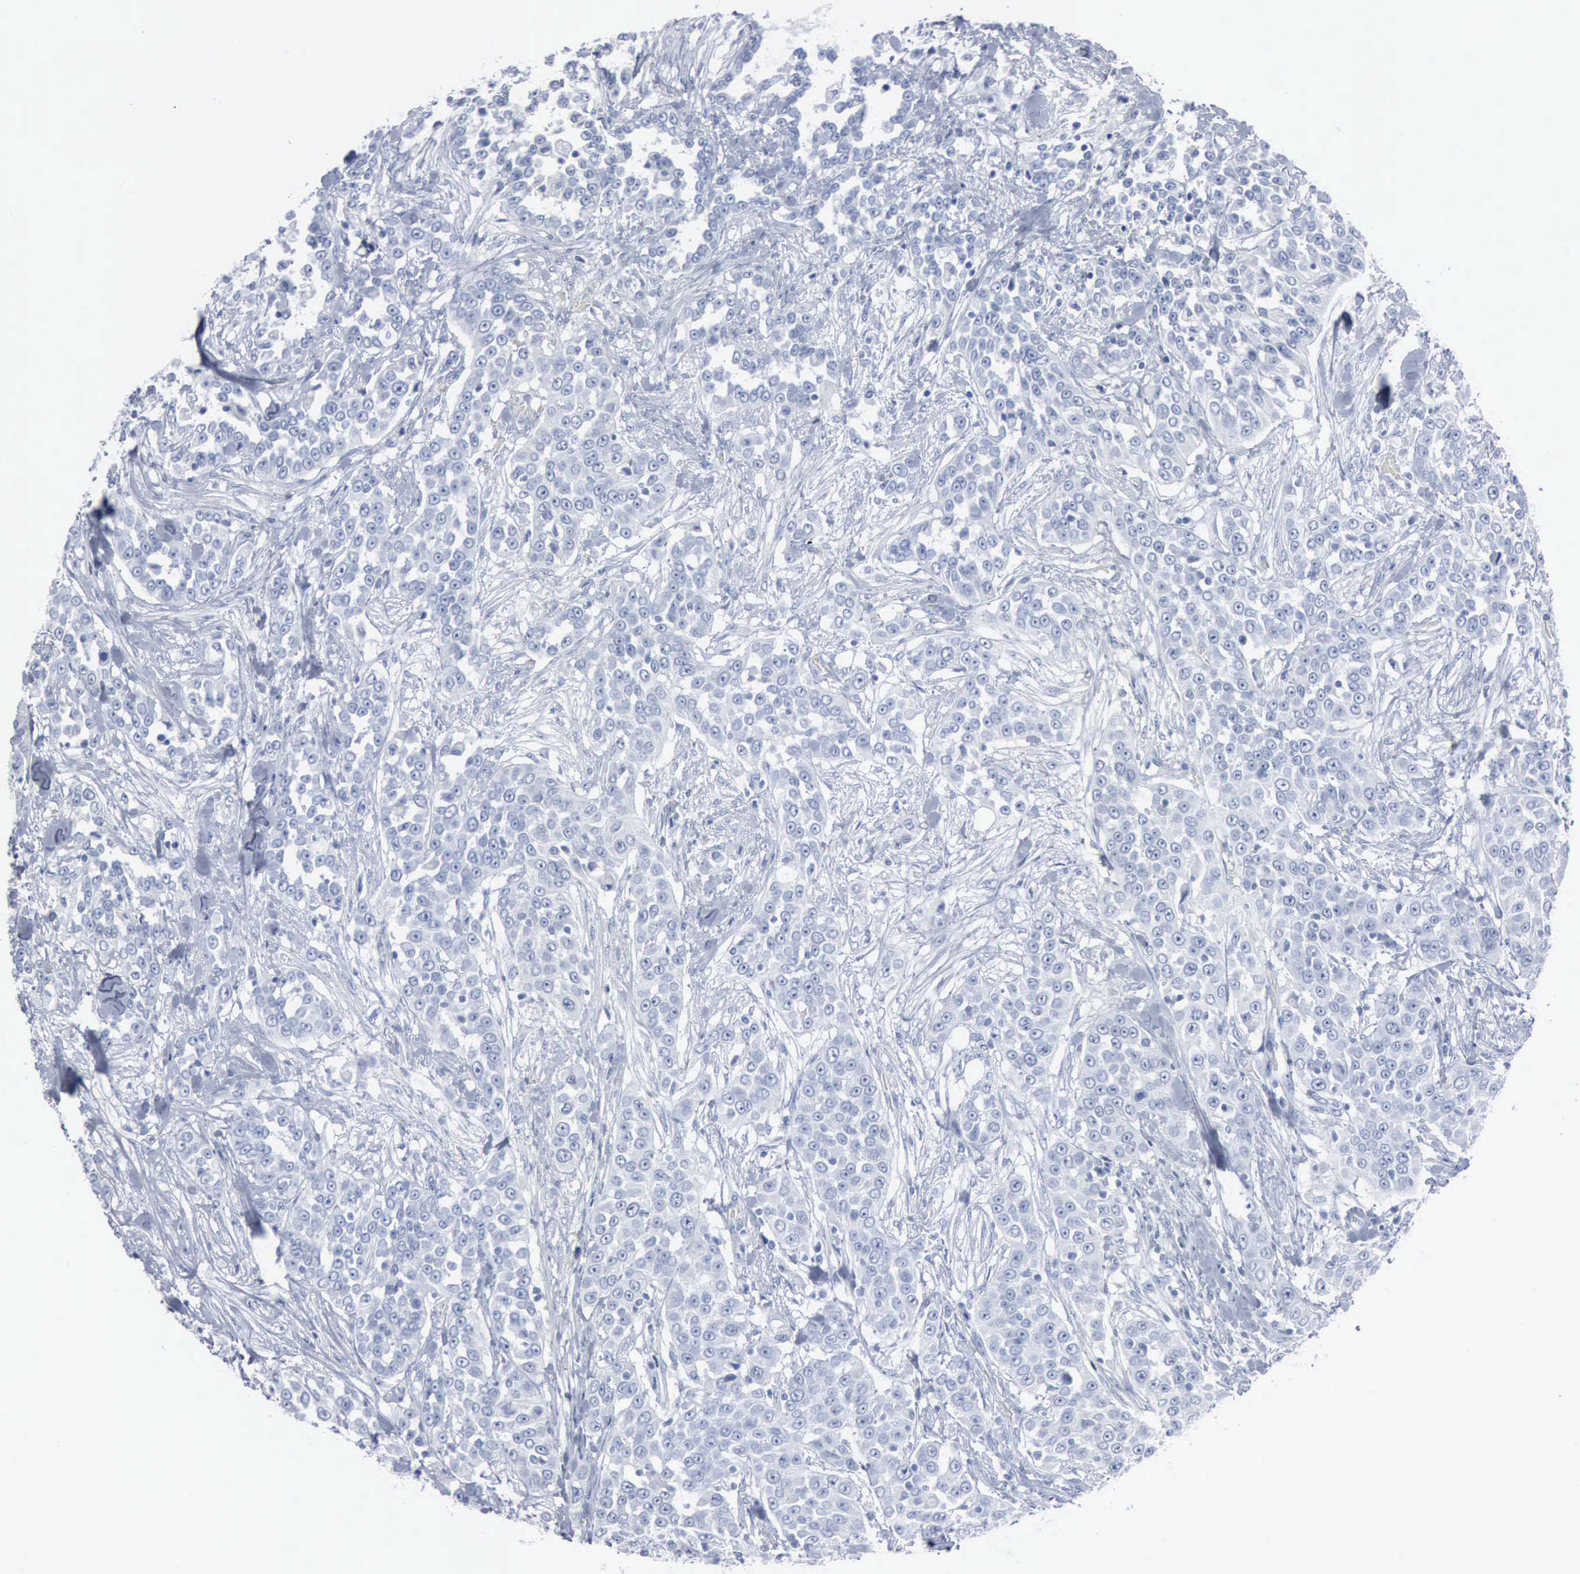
{"staining": {"intensity": "negative", "quantity": "none", "location": "none"}, "tissue": "urothelial cancer", "cell_type": "Tumor cells", "image_type": "cancer", "snomed": [{"axis": "morphology", "description": "Urothelial carcinoma, High grade"}, {"axis": "topography", "description": "Urinary bladder"}], "caption": "Tumor cells show no significant positivity in urothelial cancer.", "gene": "DMD", "patient": {"sex": "female", "age": 80}}